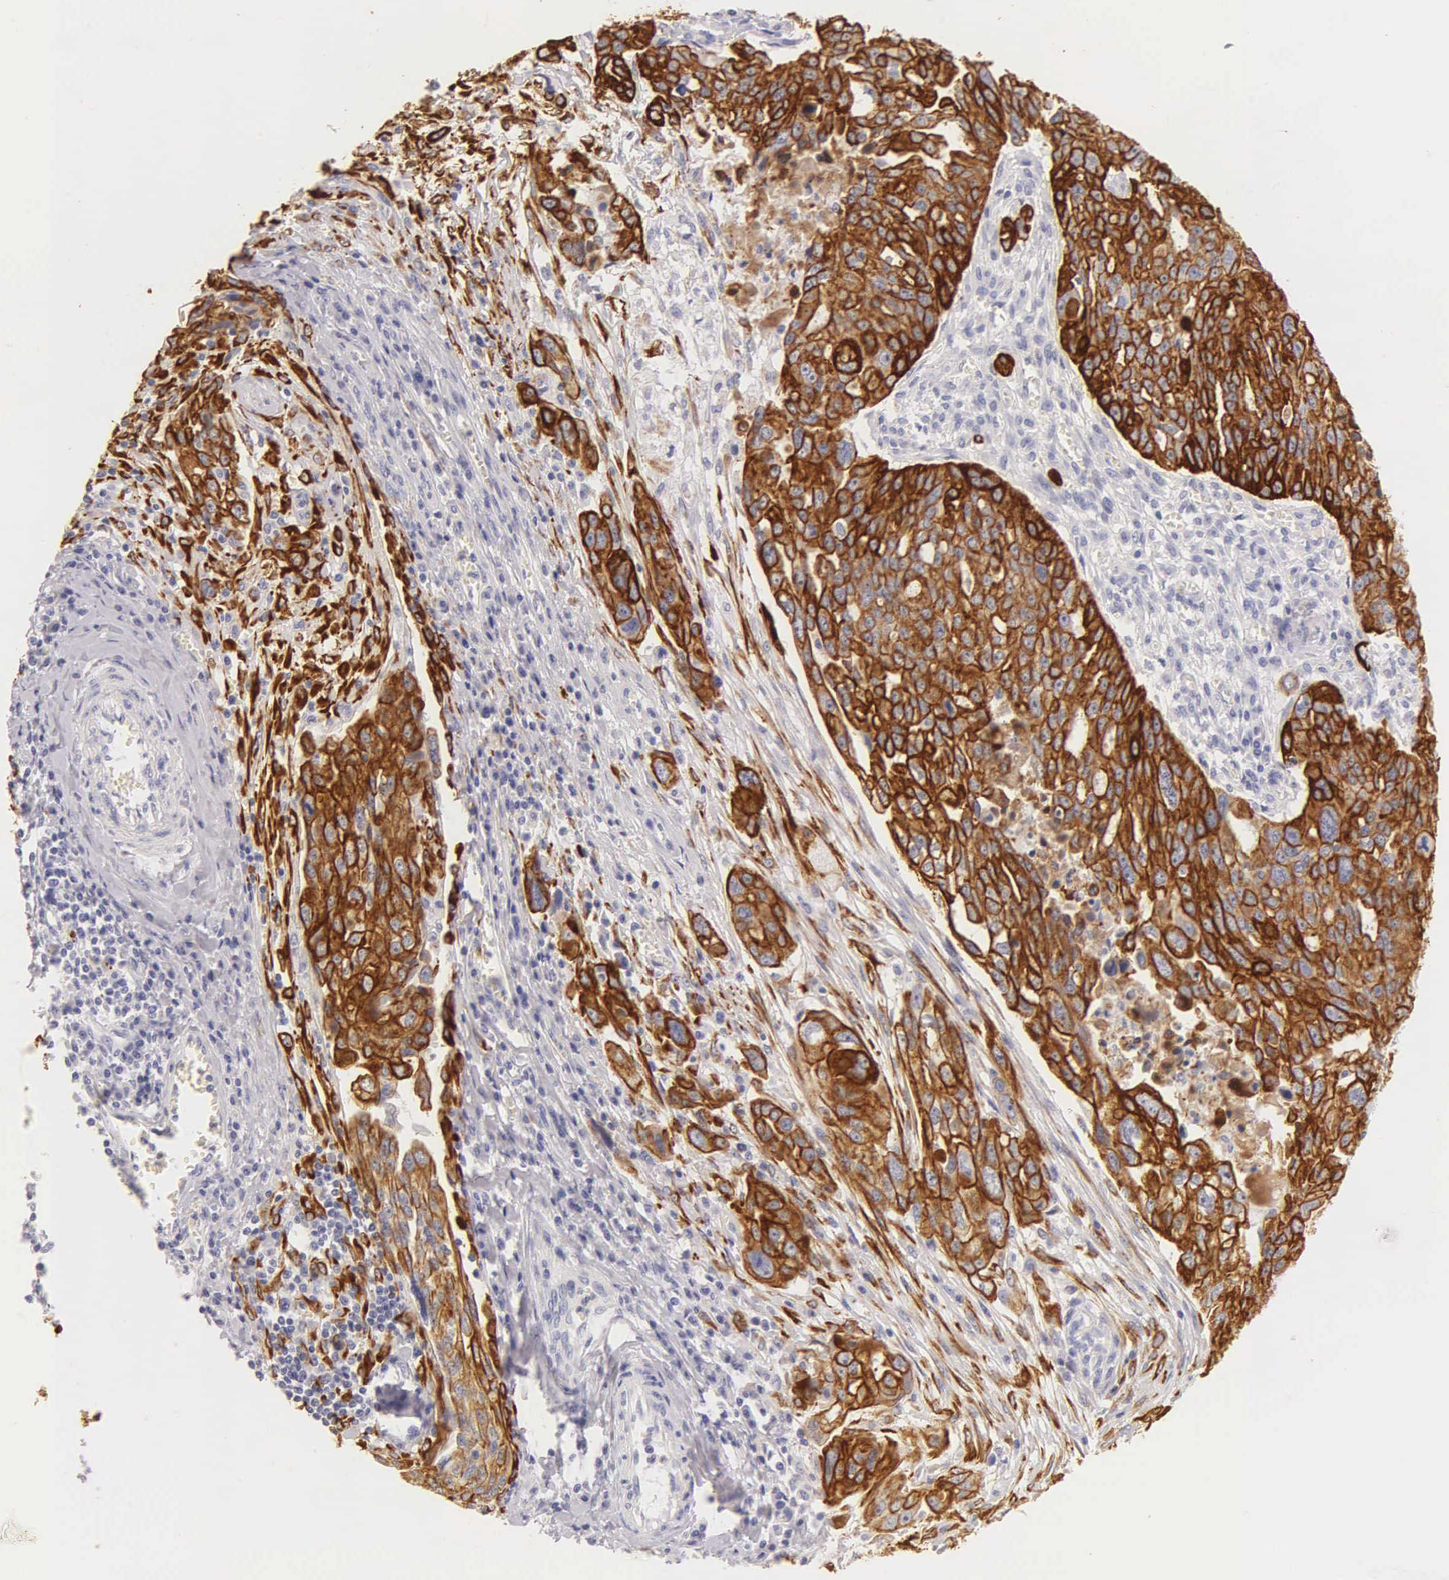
{"staining": {"intensity": "strong", "quantity": ">75%", "location": "cytoplasmic/membranous"}, "tissue": "ovarian cancer", "cell_type": "Tumor cells", "image_type": "cancer", "snomed": [{"axis": "morphology", "description": "Carcinoma, endometroid"}, {"axis": "topography", "description": "Ovary"}], "caption": "A micrograph of human ovarian cancer (endometroid carcinoma) stained for a protein shows strong cytoplasmic/membranous brown staining in tumor cells.", "gene": "KRT17", "patient": {"sex": "female", "age": 75}}